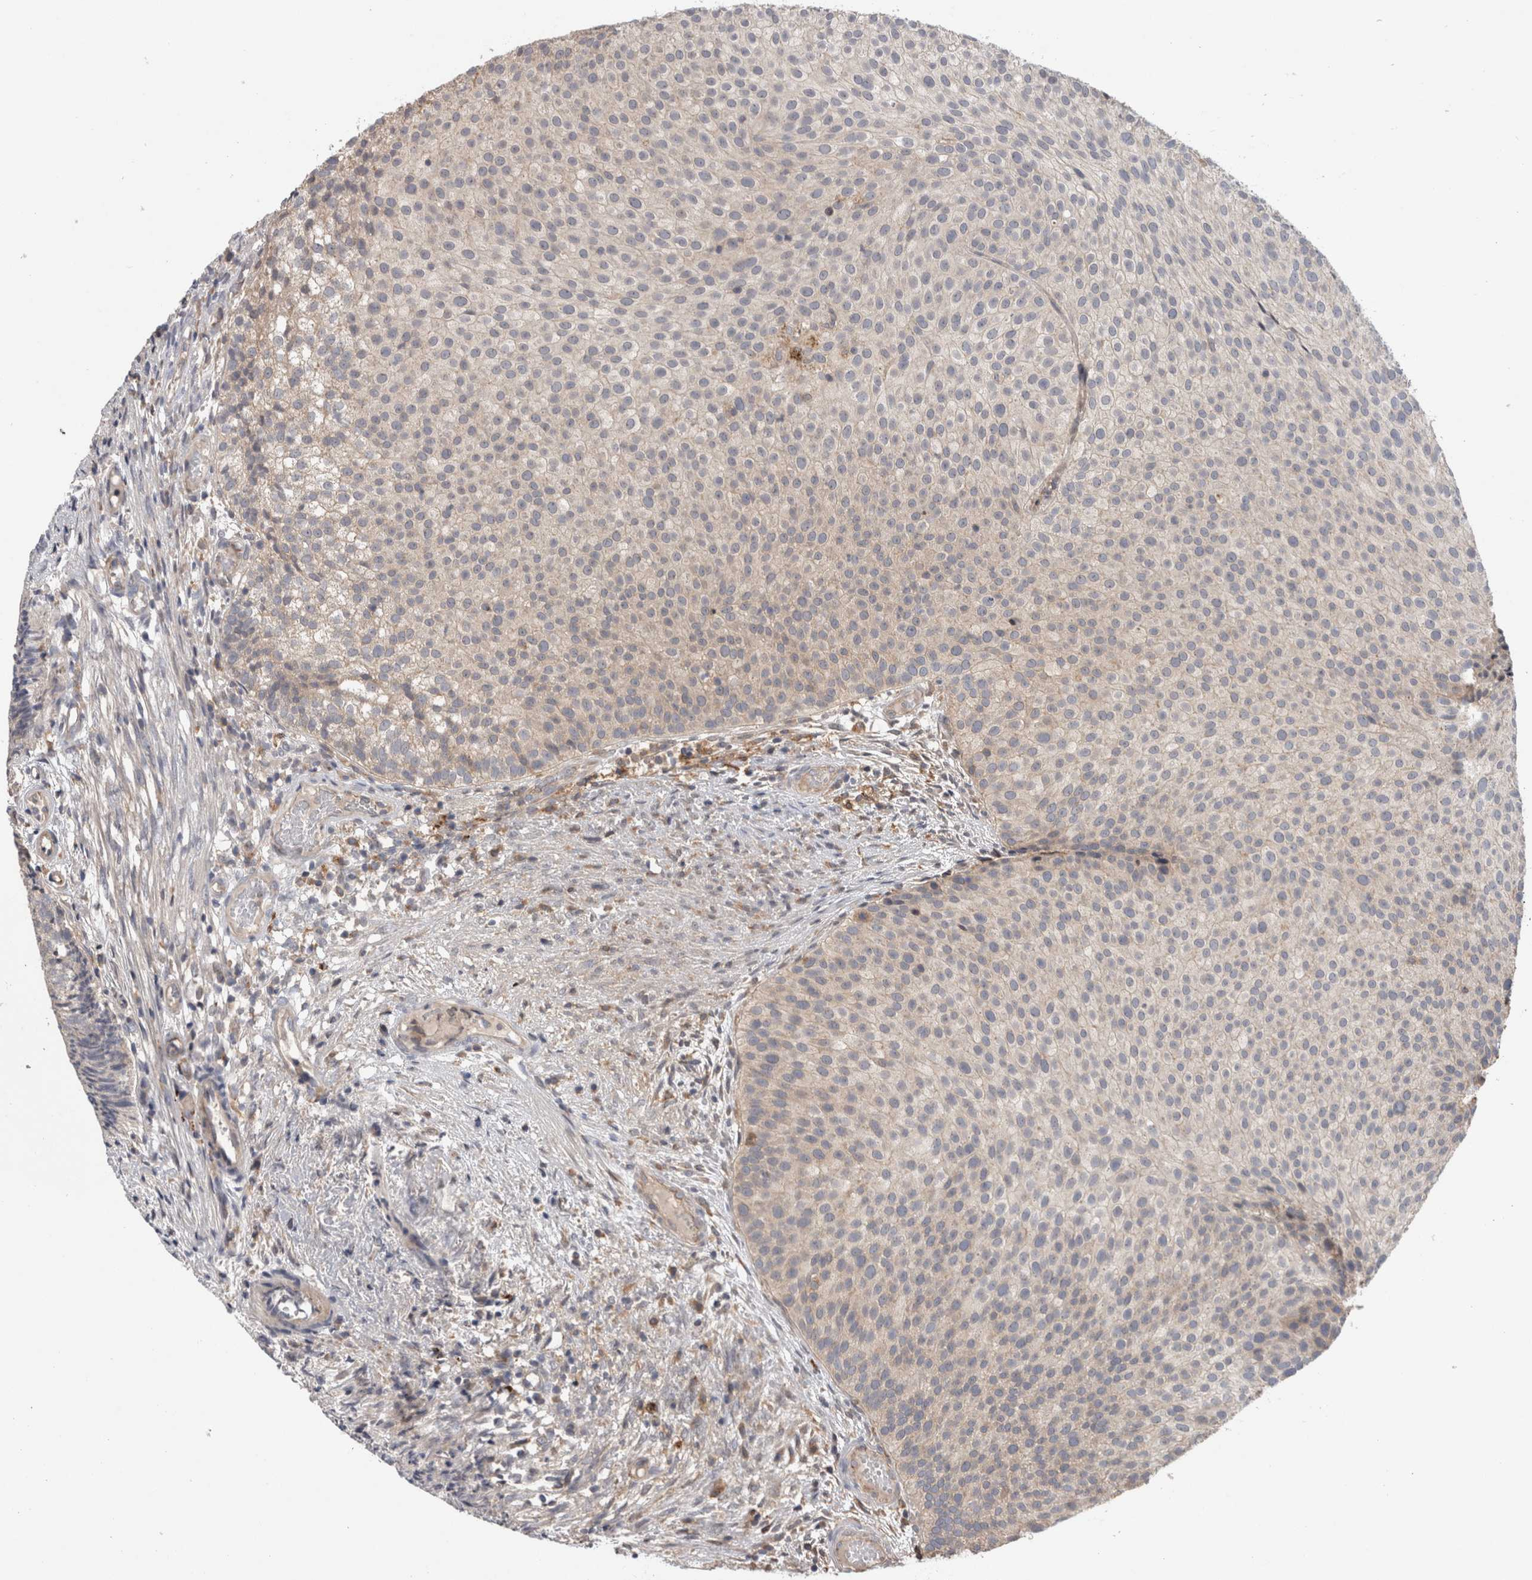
{"staining": {"intensity": "weak", "quantity": "<25%", "location": "cytoplasmic/membranous"}, "tissue": "urothelial cancer", "cell_type": "Tumor cells", "image_type": "cancer", "snomed": [{"axis": "morphology", "description": "Urothelial carcinoma, Low grade"}, {"axis": "topography", "description": "Urinary bladder"}], "caption": "IHC image of urothelial carcinoma (low-grade) stained for a protein (brown), which demonstrates no positivity in tumor cells. The staining was performed using DAB (3,3'-diaminobenzidine) to visualize the protein expression in brown, while the nuclei were stained in blue with hematoxylin (Magnification: 20x).", "gene": "TARBP1", "patient": {"sex": "male", "age": 86}}